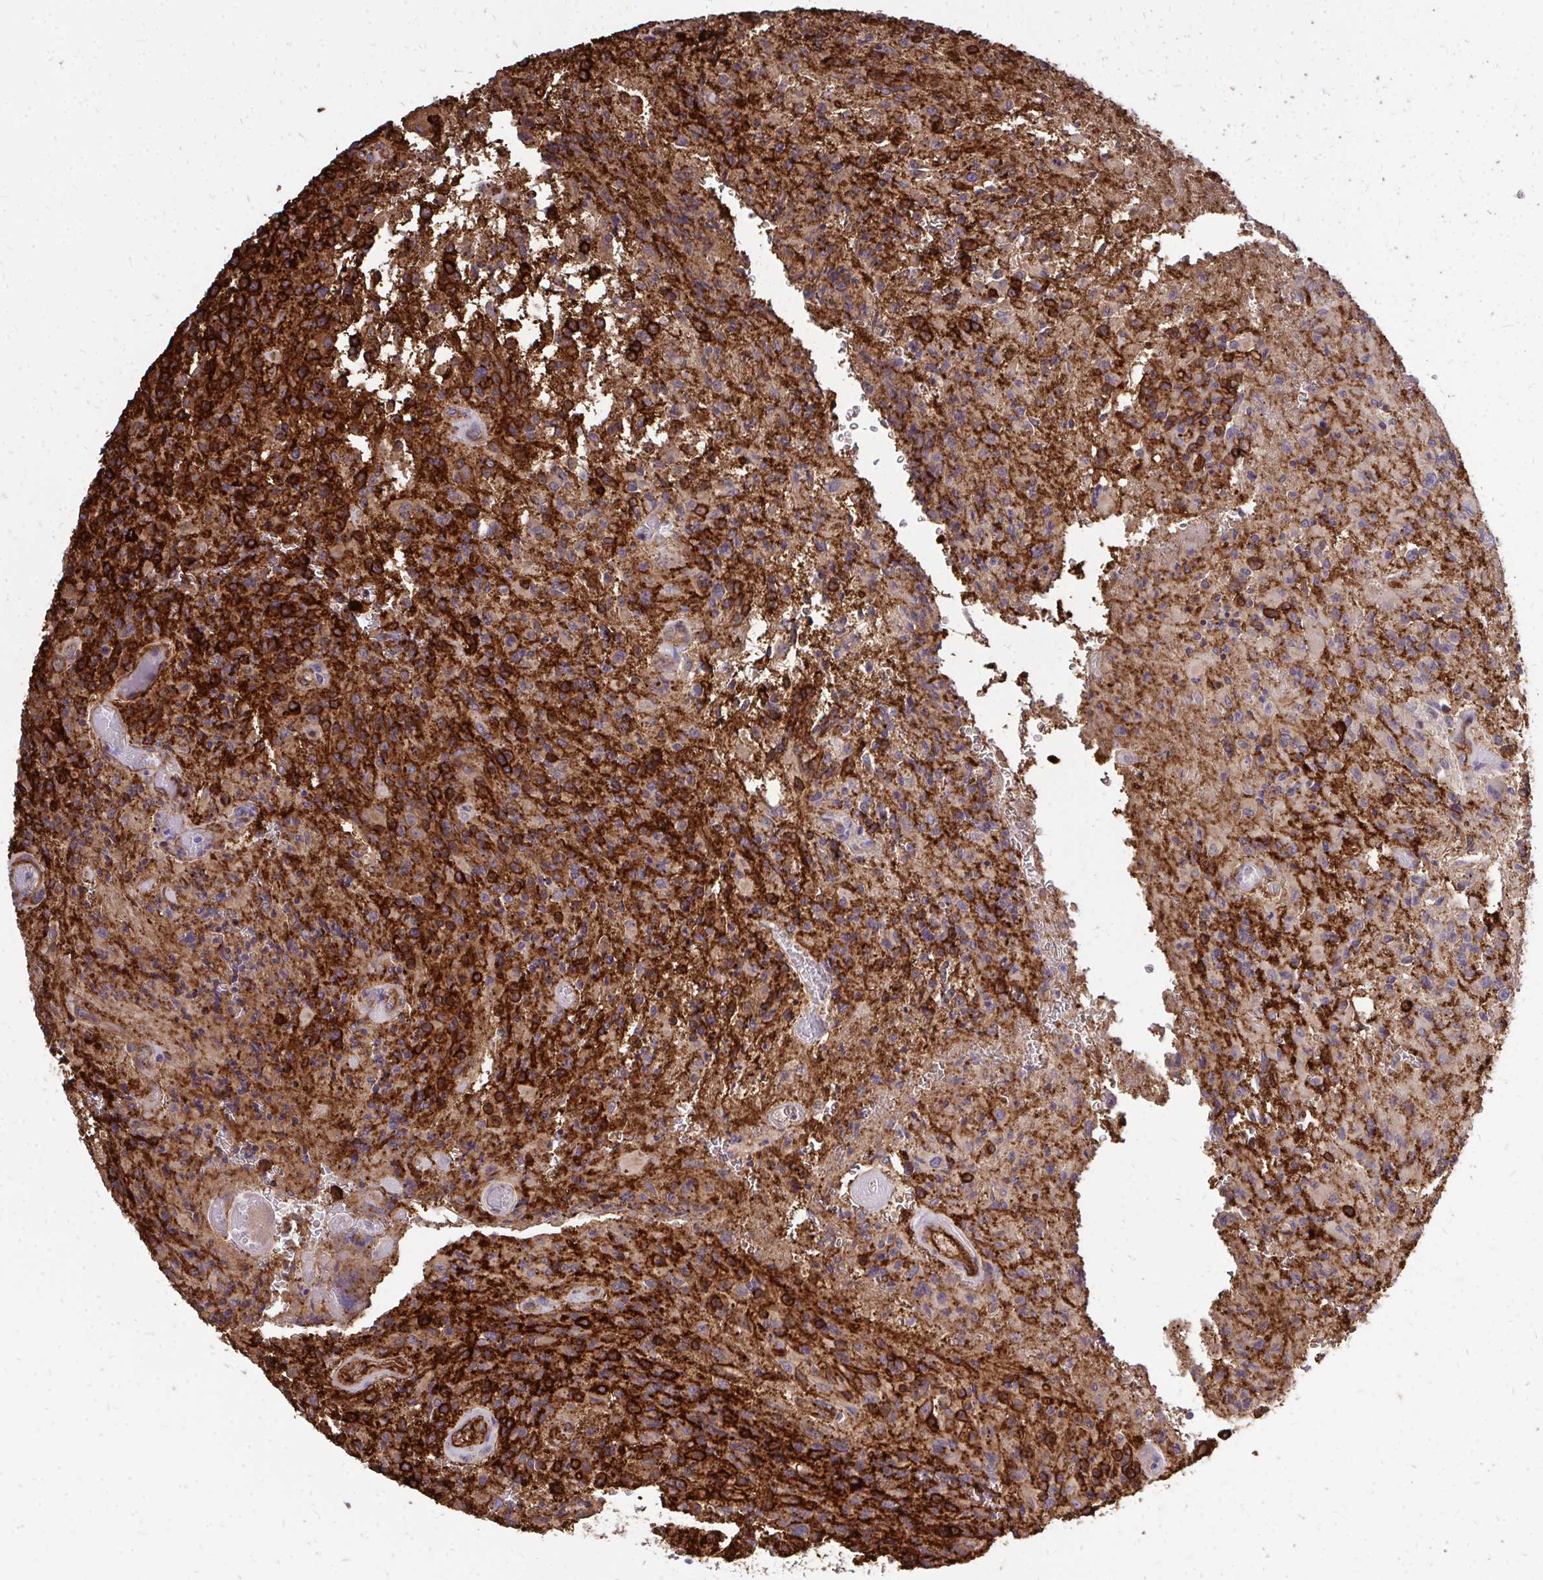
{"staining": {"intensity": "strong", "quantity": ">75%", "location": "cytoplasmic/membranous"}, "tissue": "glioma", "cell_type": "Tumor cells", "image_type": "cancer", "snomed": [{"axis": "morphology", "description": "Normal tissue, NOS"}, {"axis": "morphology", "description": "Glioma, malignant, High grade"}, {"axis": "topography", "description": "Cerebral cortex"}], "caption": "Immunohistochemistry of glioma exhibits high levels of strong cytoplasmic/membranous positivity in approximately >75% of tumor cells.", "gene": "MARCKSL1", "patient": {"sex": "male", "age": 56}}